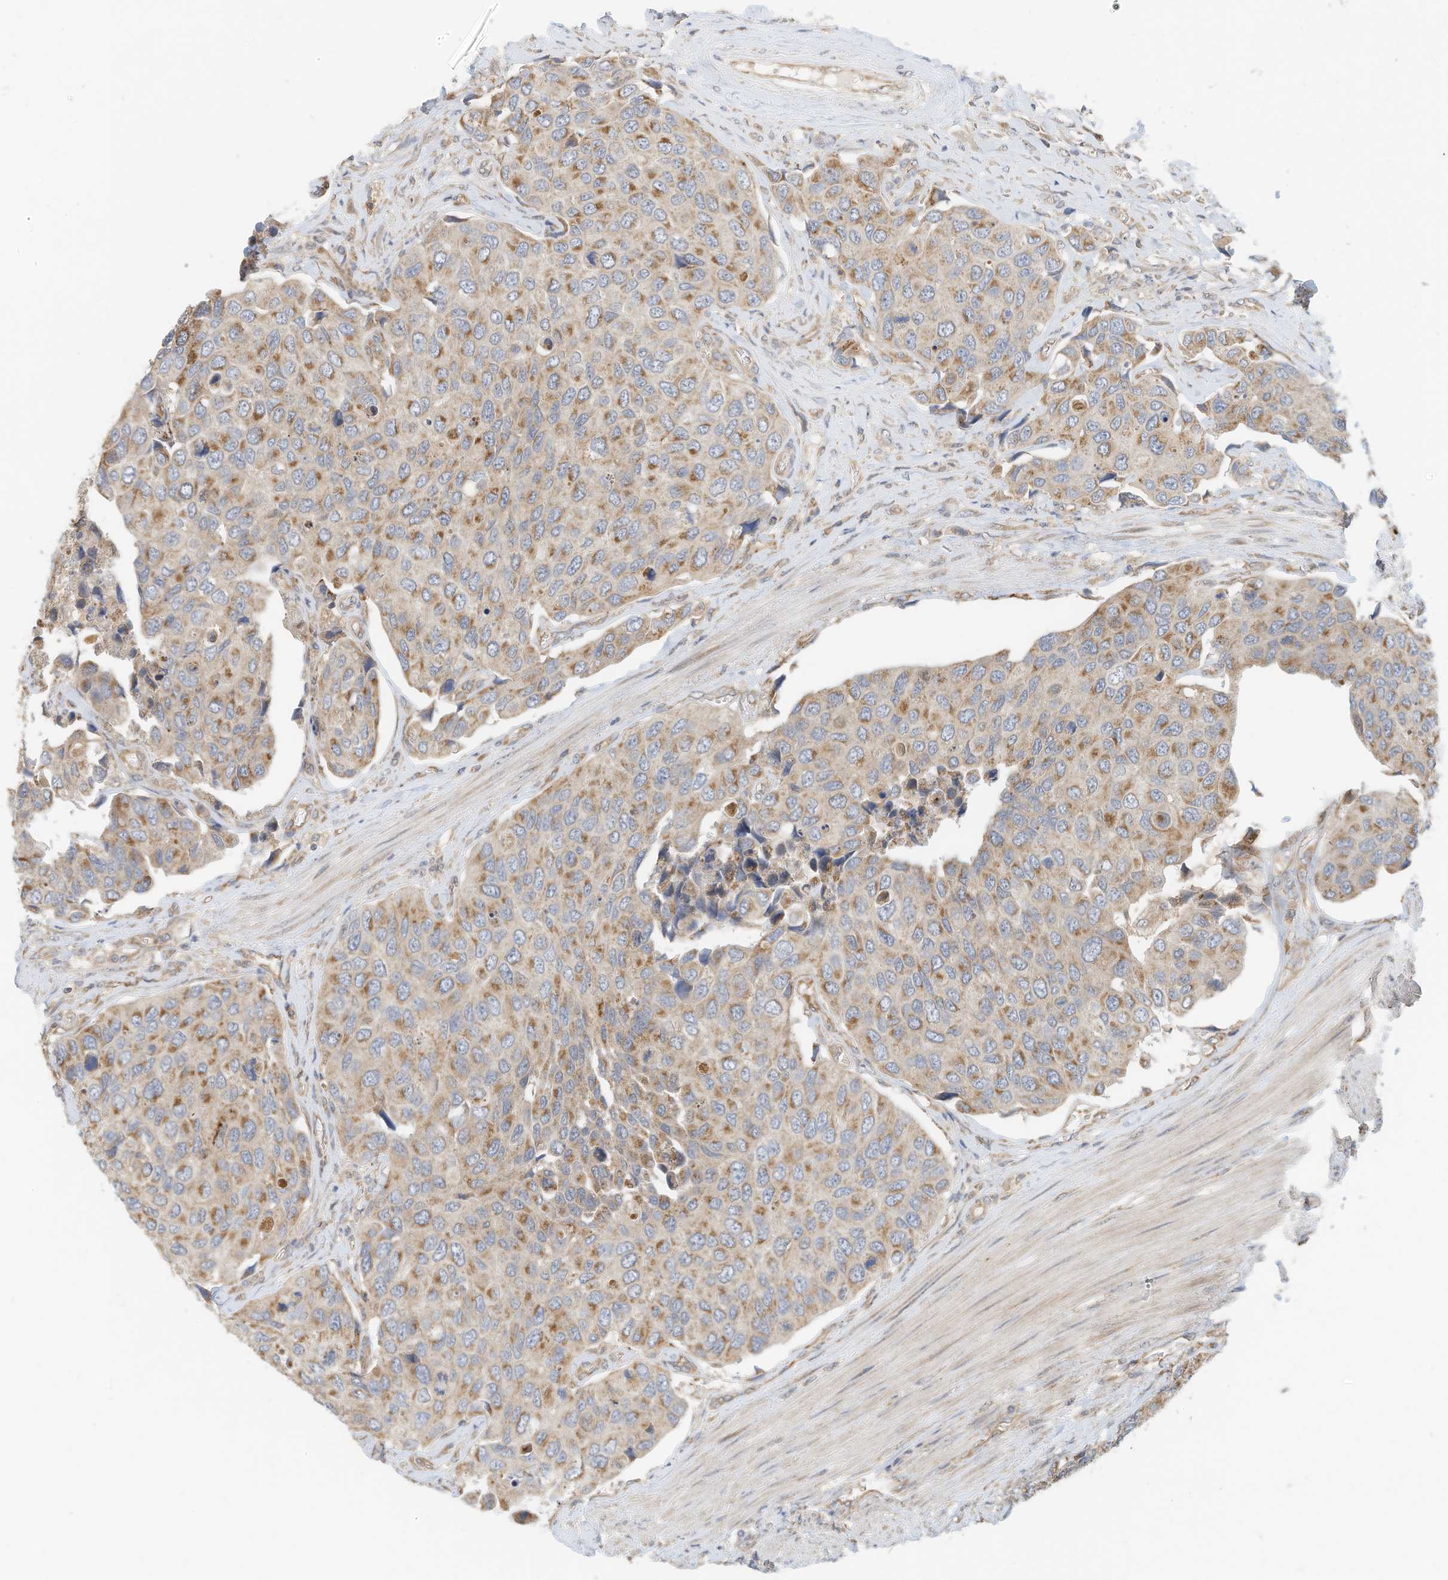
{"staining": {"intensity": "moderate", "quantity": "25%-75%", "location": "cytoplasmic/membranous"}, "tissue": "urothelial cancer", "cell_type": "Tumor cells", "image_type": "cancer", "snomed": [{"axis": "morphology", "description": "Urothelial carcinoma, High grade"}, {"axis": "topography", "description": "Urinary bladder"}], "caption": "Immunohistochemistry staining of urothelial cancer, which shows medium levels of moderate cytoplasmic/membranous positivity in approximately 25%-75% of tumor cells indicating moderate cytoplasmic/membranous protein positivity. The staining was performed using DAB (3,3'-diaminobenzidine) (brown) for protein detection and nuclei were counterstained in hematoxylin (blue).", "gene": "METTL6", "patient": {"sex": "male", "age": 74}}